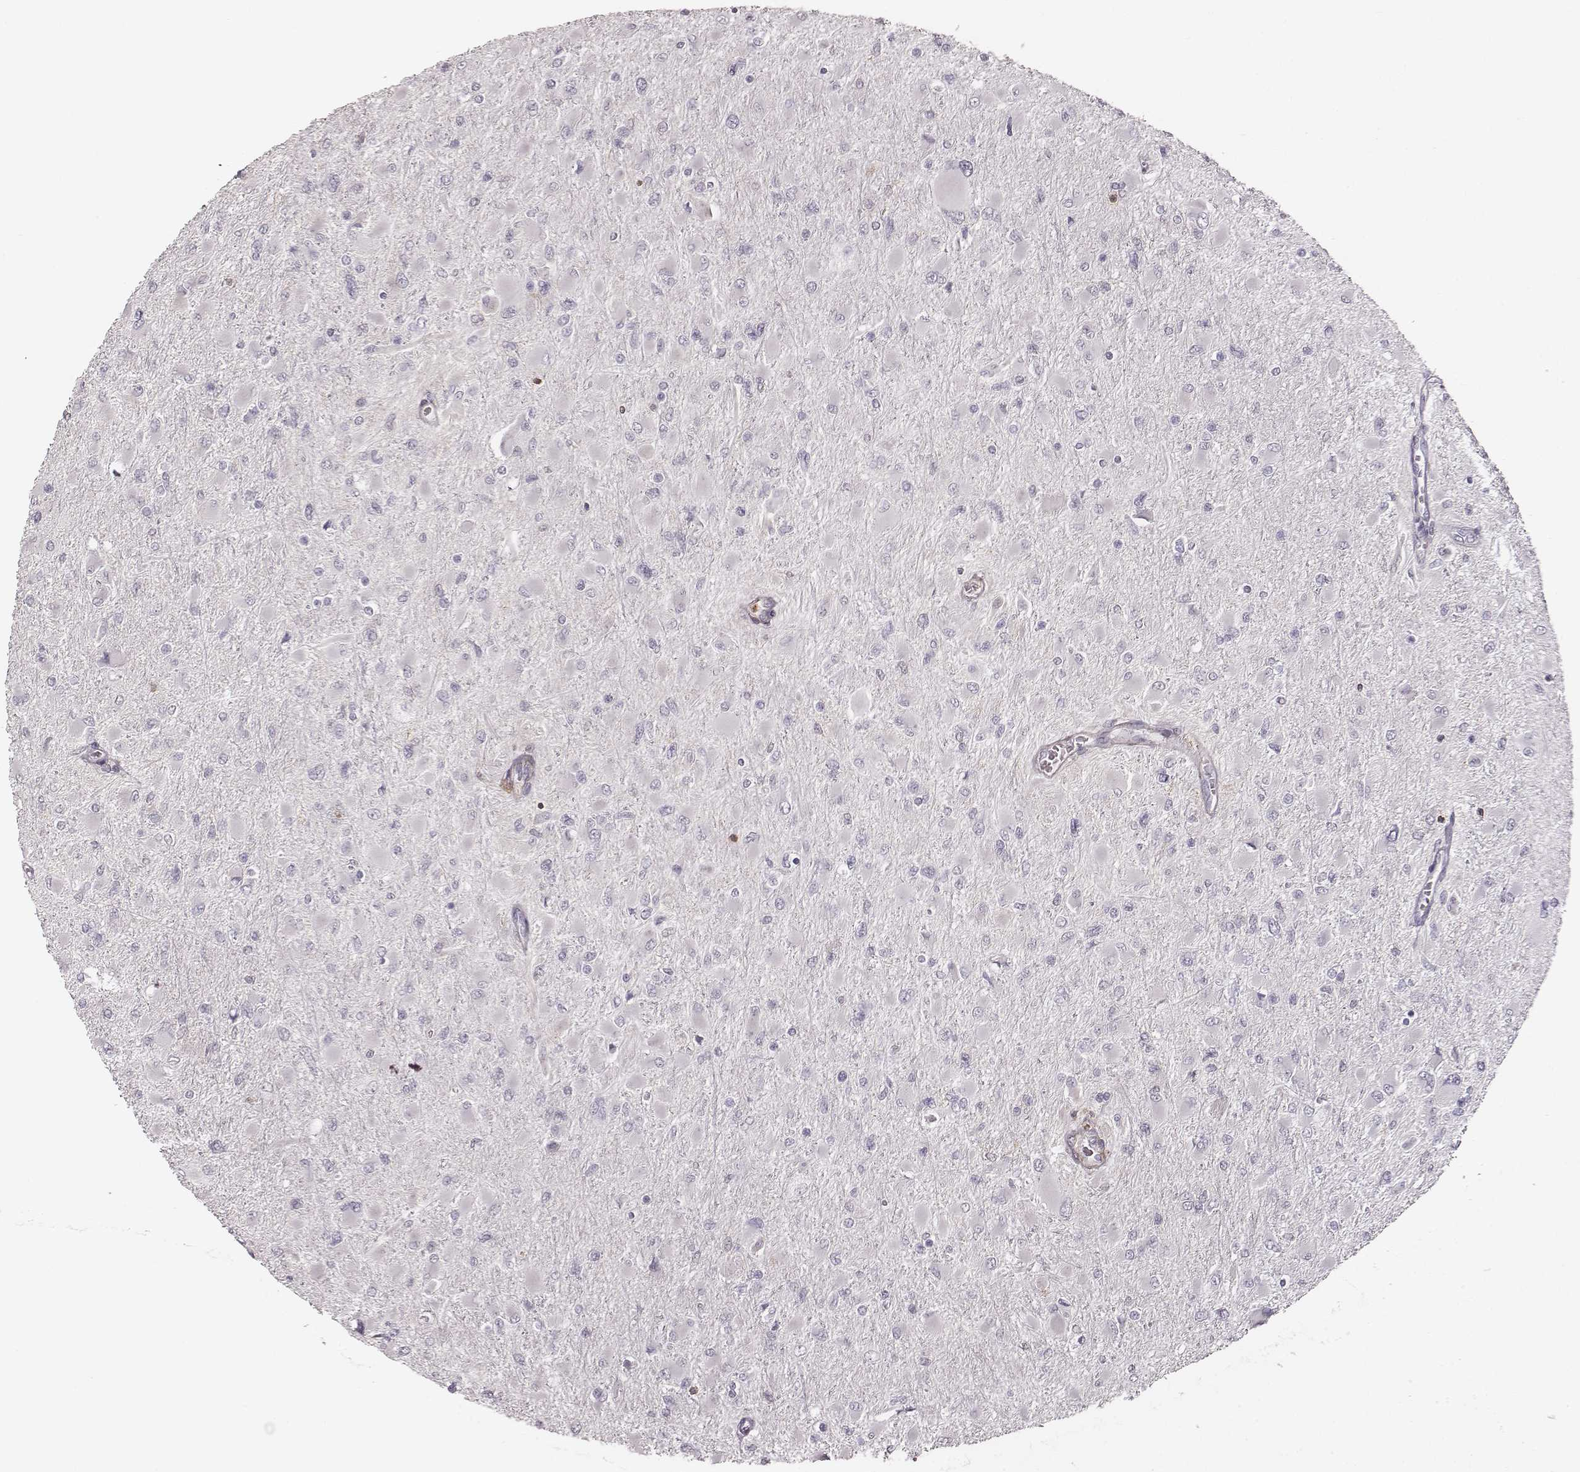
{"staining": {"intensity": "negative", "quantity": "none", "location": "none"}, "tissue": "glioma", "cell_type": "Tumor cells", "image_type": "cancer", "snomed": [{"axis": "morphology", "description": "Glioma, malignant, High grade"}, {"axis": "topography", "description": "Cerebral cortex"}], "caption": "Glioma was stained to show a protein in brown. There is no significant expression in tumor cells.", "gene": "ZYX", "patient": {"sex": "female", "age": 36}}